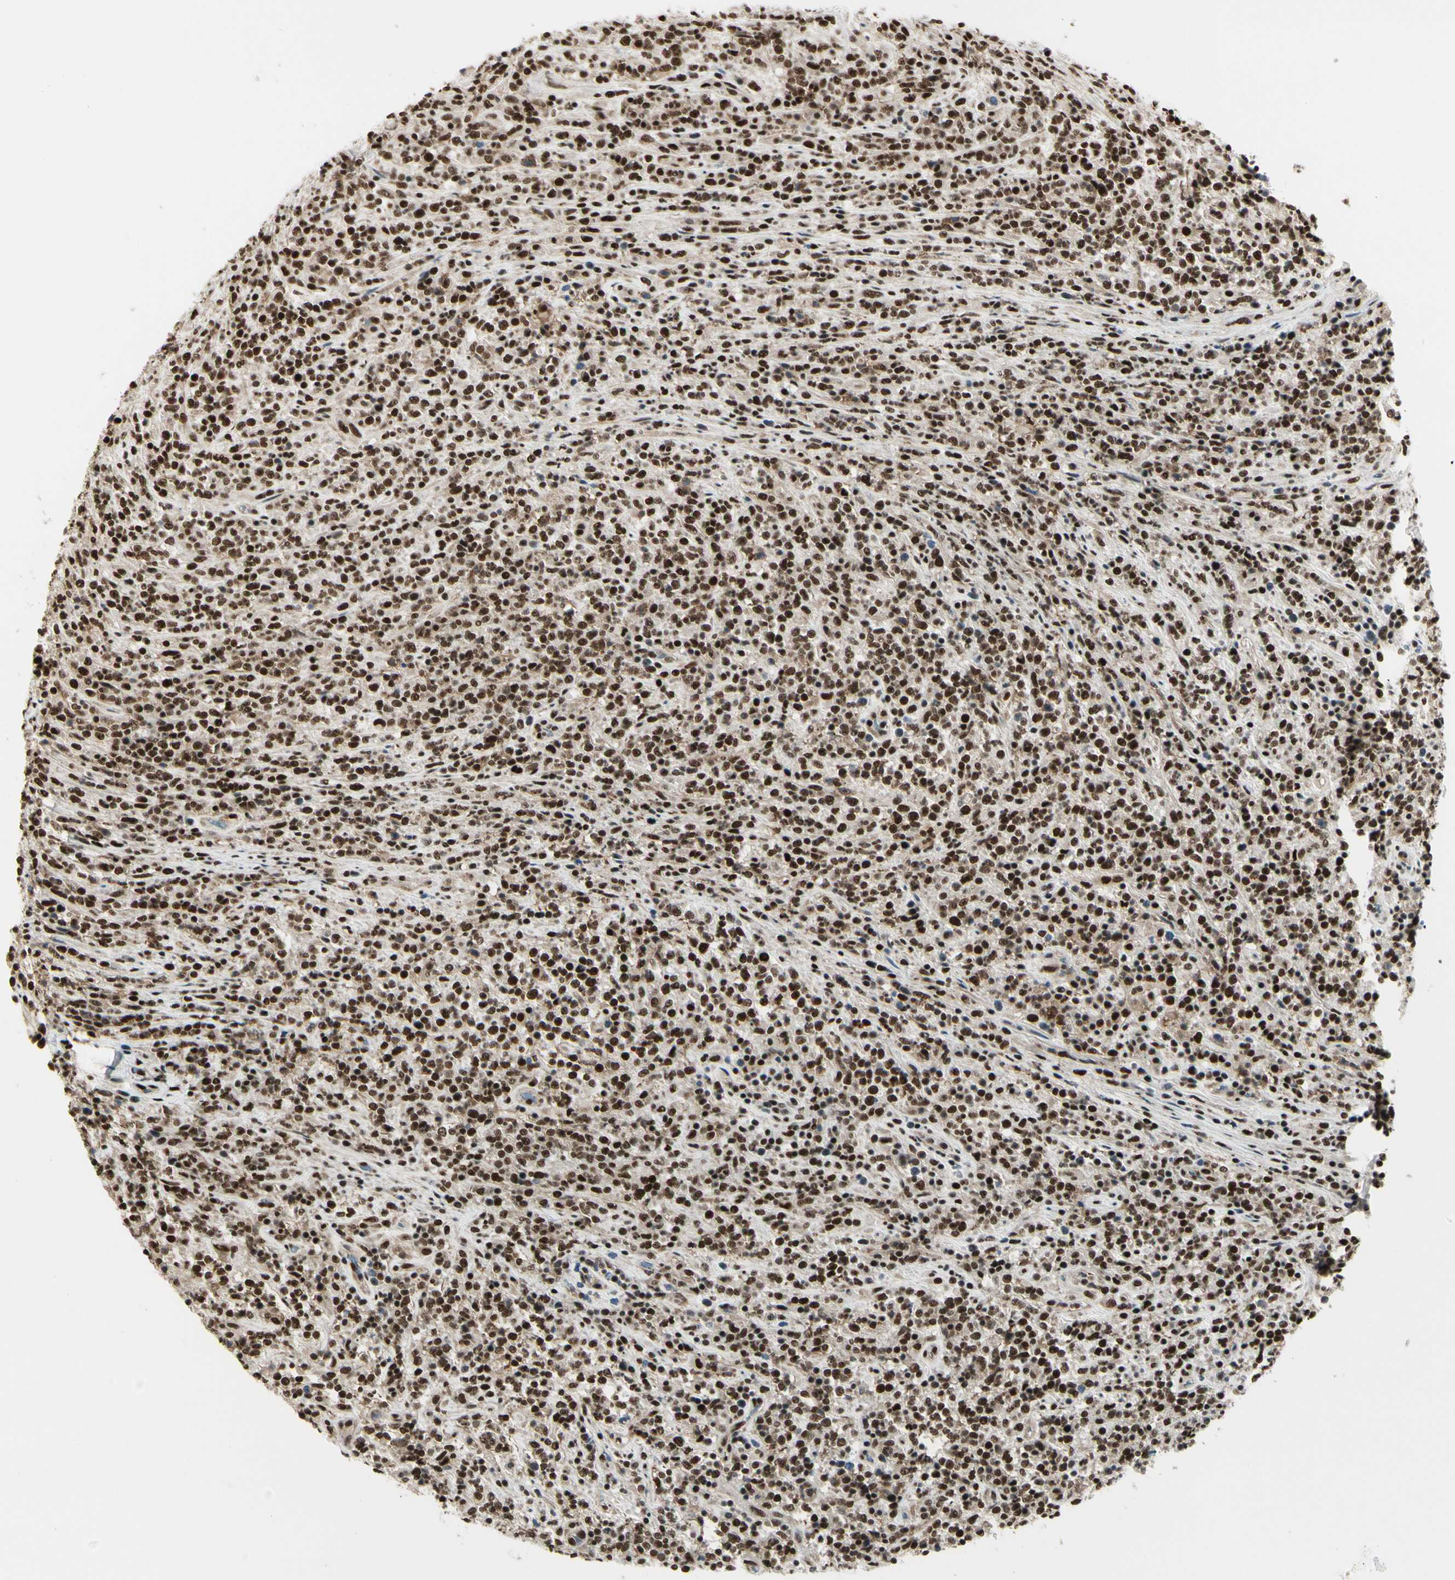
{"staining": {"intensity": "strong", "quantity": ">75%", "location": "nuclear"}, "tissue": "lymphoma", "cell_type": "Tumor cells", "image_type": "cancer", "snomed": [{"axis": "morphology", "description": "Malignant lymphoma, non-Hodgkin's type, High grade"}, {"axis": "topography", "description": "Soft tissue"}], "caption": "Protein staining of lymphoma tissue exhibits strong nuclear staining in approximately >75% of tumor cells. (Stains: DAB in brown, nuclei in blue, Microscopy: brightfield microscopy at high magnification).", "gene": "HEXIM1", "patient": {"sex": "male", "age": 18}}